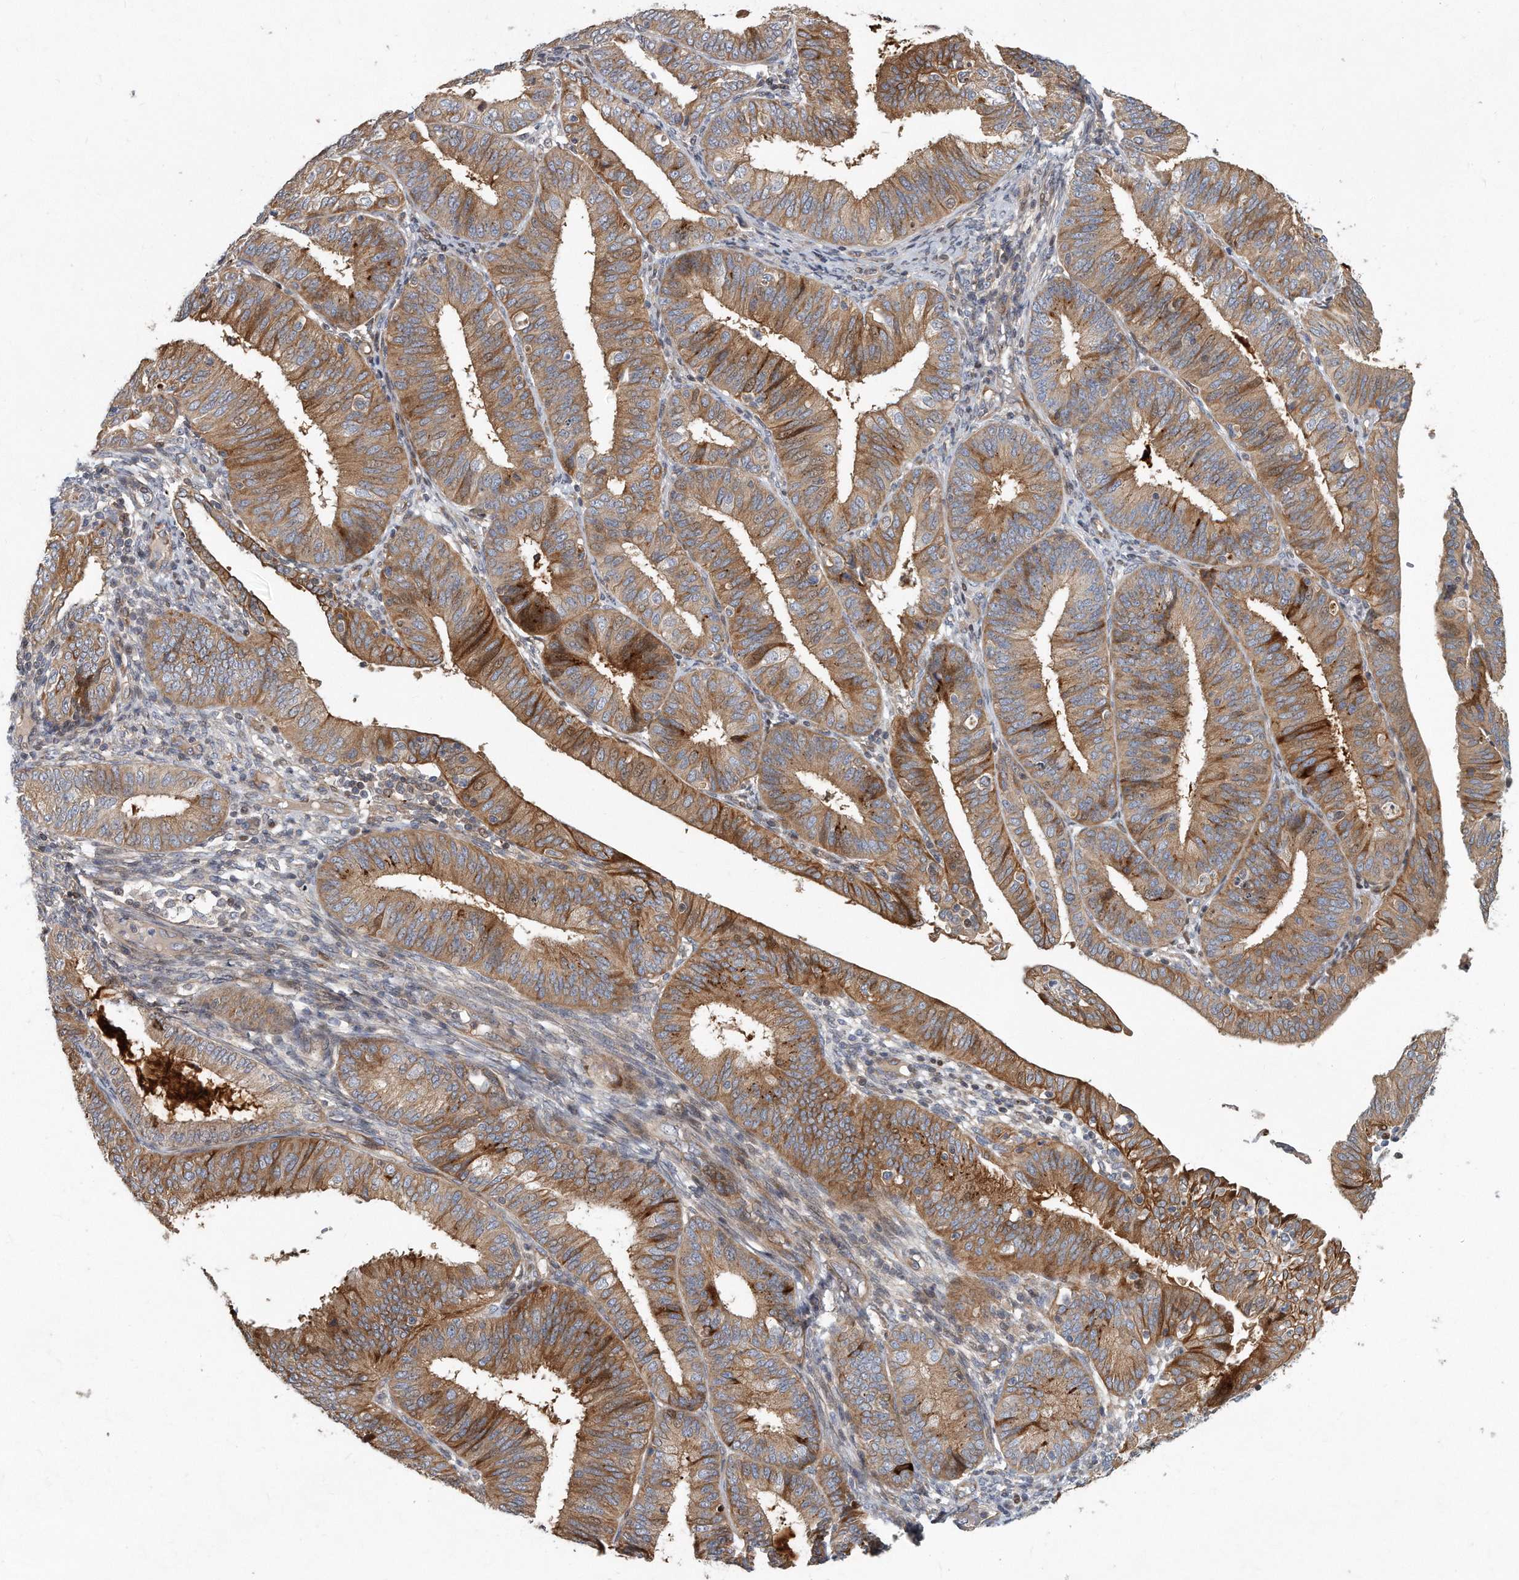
{"staining": {"intensity": "moderate", "quantity": ">75%", "location": "cytoplasmic/membranous"}, "tissue": "endometrial cancer", "cell_type": "Tumor cells", "image_type": "cancer", "snomed": [{"axis": "morphology", "description": "Adenocarcinoma, NOS"}, {"axis": "topography", "description": "Endometrium"}], "caption": "Tumor cells reveal medium levels of moderate cytoplasmic/membranous staining in about >75% of cells in human endometrial cancer. The staining was performed using DAB to visualize the protein expression in brown, while the nuclei were stained in blue with hematoxylin (Magnification: 20x).", "gene": "PCDH8", "patient": {"sex": "female", "age": 51}}